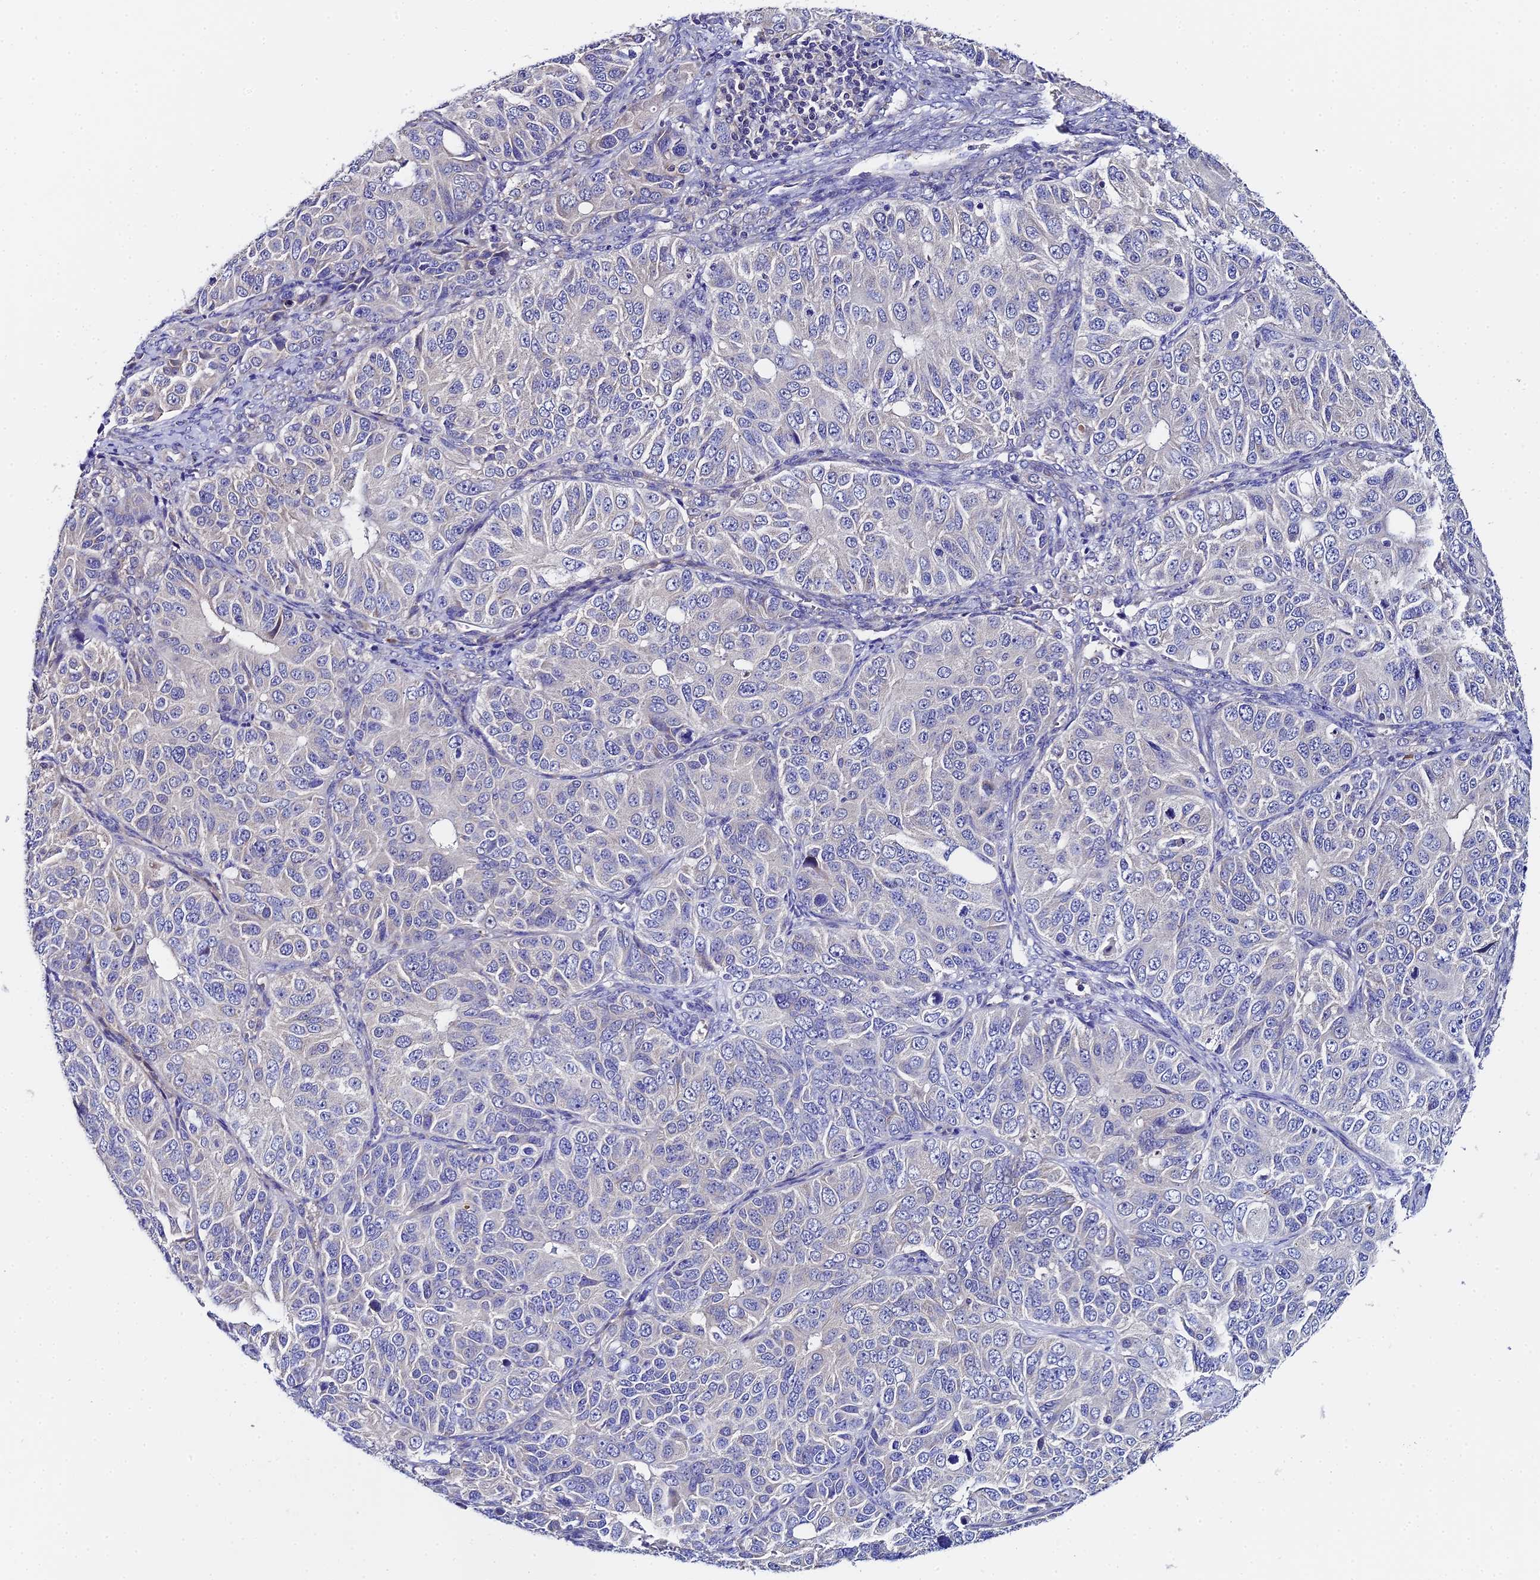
{"staining": {"intensity": "negative", "quantity": "none", "location": "none"}, "tissue": "ovarian cancer", "cell_type": "Tumor cells", "image_type": "cancer", "snomed": [{"axis": "morphology", "description": "Carcinoma, endometroid"}, {"axis": "topography", "description": "Ovary"}], "caption": "This histopathology image is of endometroid carcinoma (ovarian) stained with immunohistochemistry (IHC) to label a protein in brown with the nuclei are counter-stained blue. There is no staining in tumor cells.", "gene": "UBE2L3", "patient": {"sex": "female", "age": 51}}